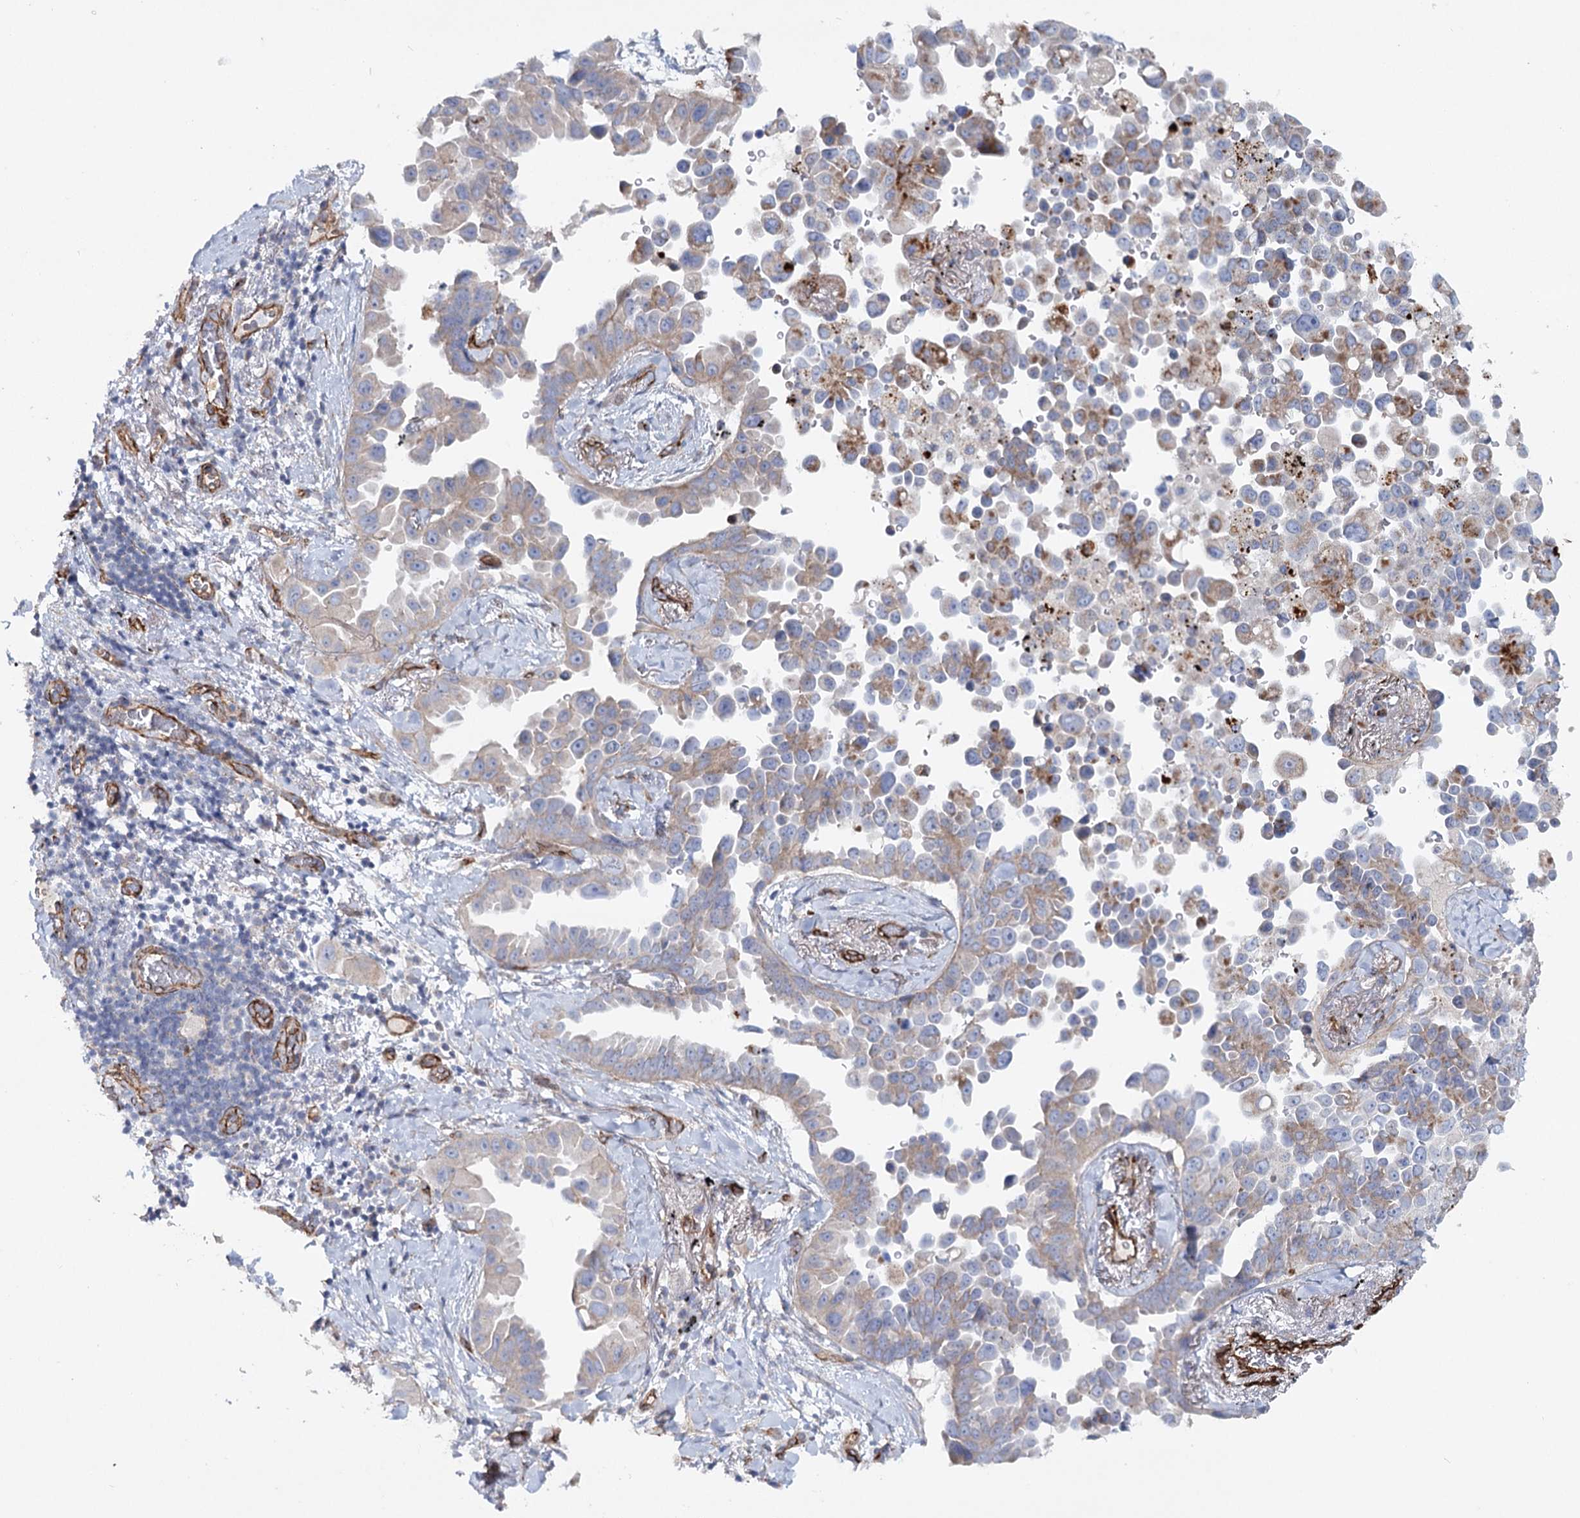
{"staining": {"intensity": "moderate", "quantity": "<25%", "location": "cytoplasmic/membranous"}, "tissue": "lung cancer", "cell_type": "Tumor cells", "image_type": "cancer", "snomed": [{"axis": "morphology", "description": "Adenocarcinoma, NOS"}, {"axis": "topography", "description": "Lung"}], "caption": "An immunohistochemistry image of tumor tissue is shown. Protein staining in brown shows moderate cytoplasmic/membranous positivity in lung cancer (adenocarcinoma) within tumor cells. Using DAB (3,3'-diaminobenzidine) (brown) and hematoxylin (blue) stains, captured at high magnification using brightfield microscopy.", "gene": "TMEM164", "patient": {"sex": "female", "age": 67}}